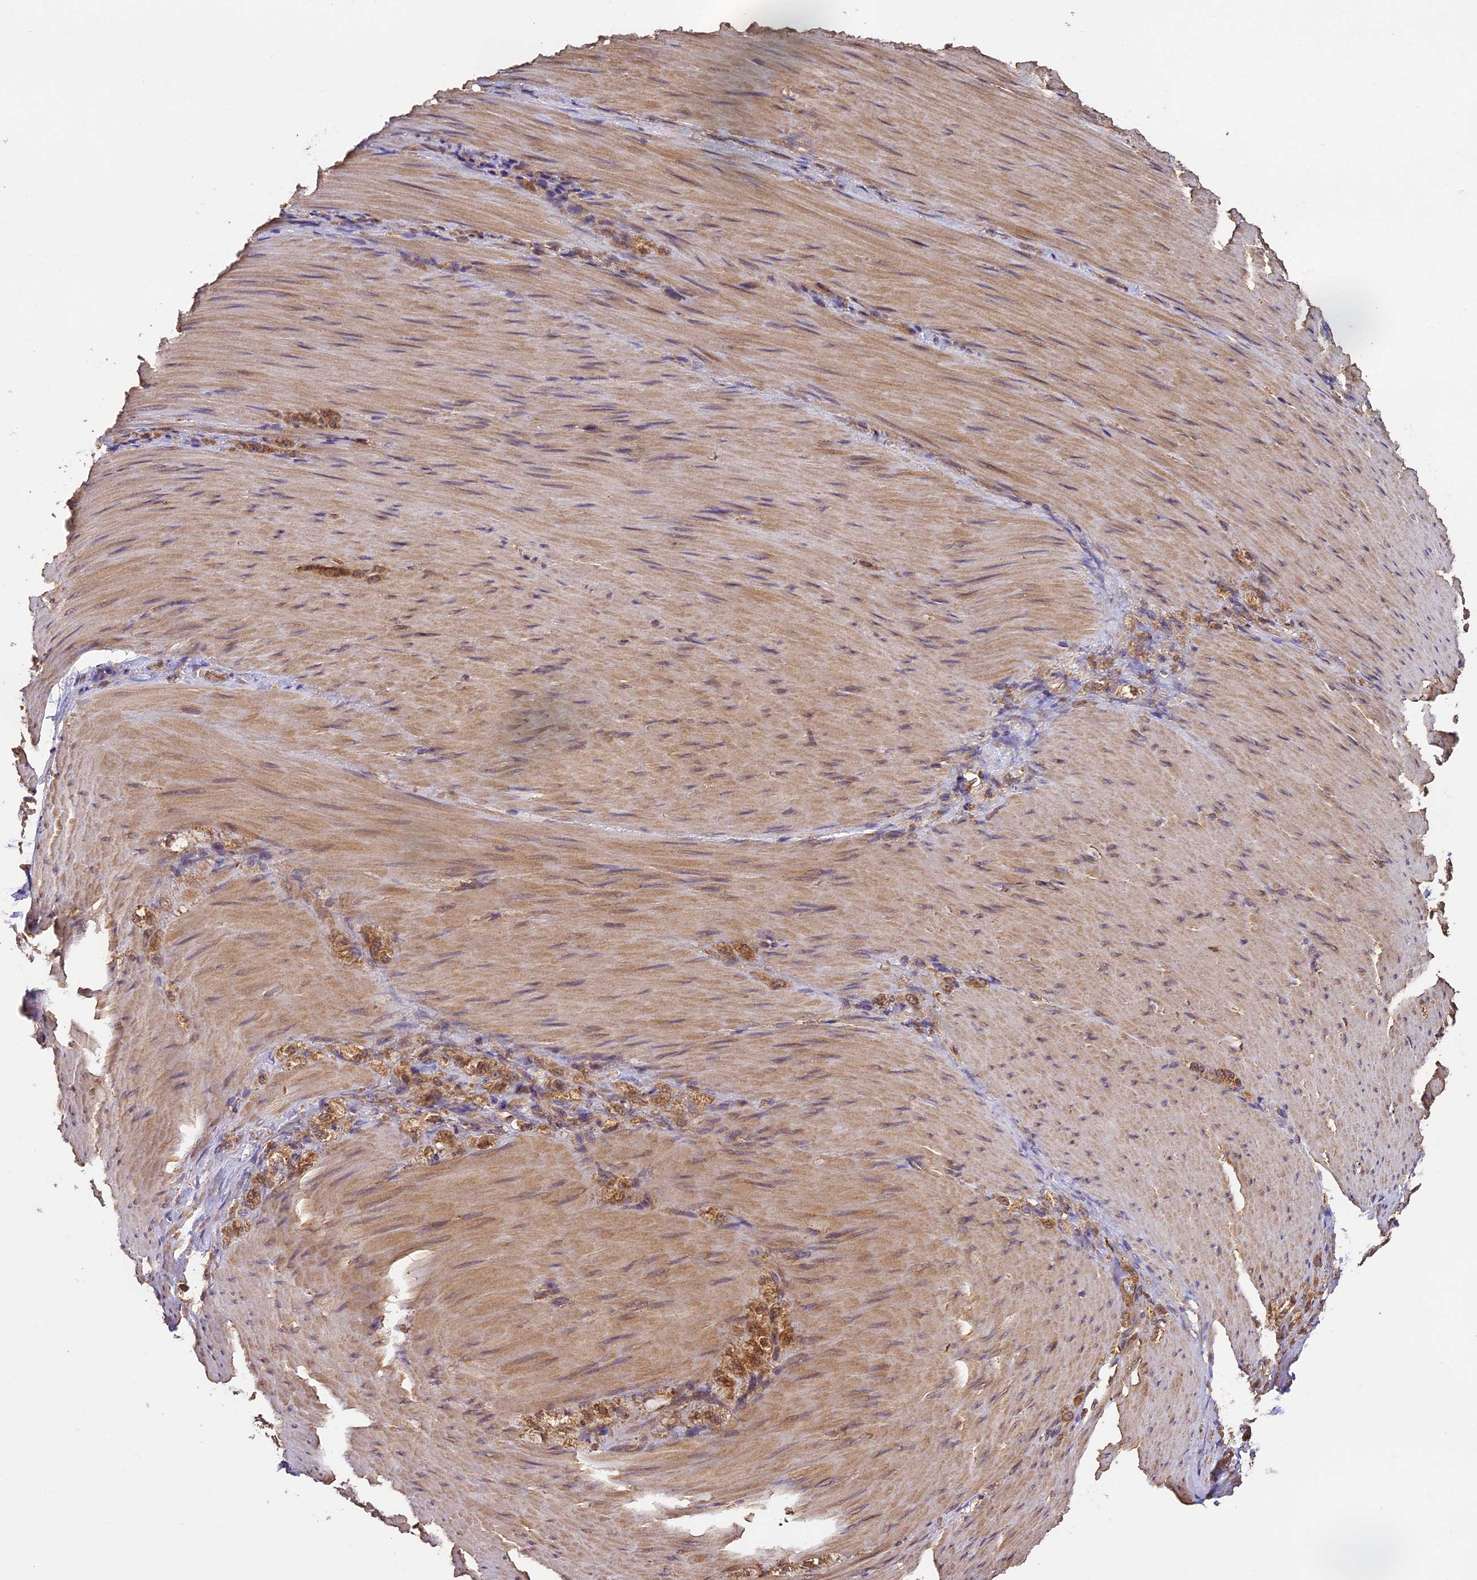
{"staining": {"intensity": "moderate", "quantity": ">75%", "location": "cytoplasmic/membranous"}, "tissue": "stomach cancer", "cell_type": "Tumor cells", "image_type": "cancer", "snomed": [{"axis": "morphology", "description": "Normal tissue, NOS"}, {"axis": "morphology", "description": "Adenocarcinoma, NOS"}, {"axis": "topography", "description": "Stomach"}], "caption": "DAB immunohistochemical staining of stomach cancer (adenocarcinoma) shows moderate cytoplasmic/membranous protein positivity in about >75% of tumor cells.", "gene": "BRAP", "patient": {"sex": "male", "age": 82}}